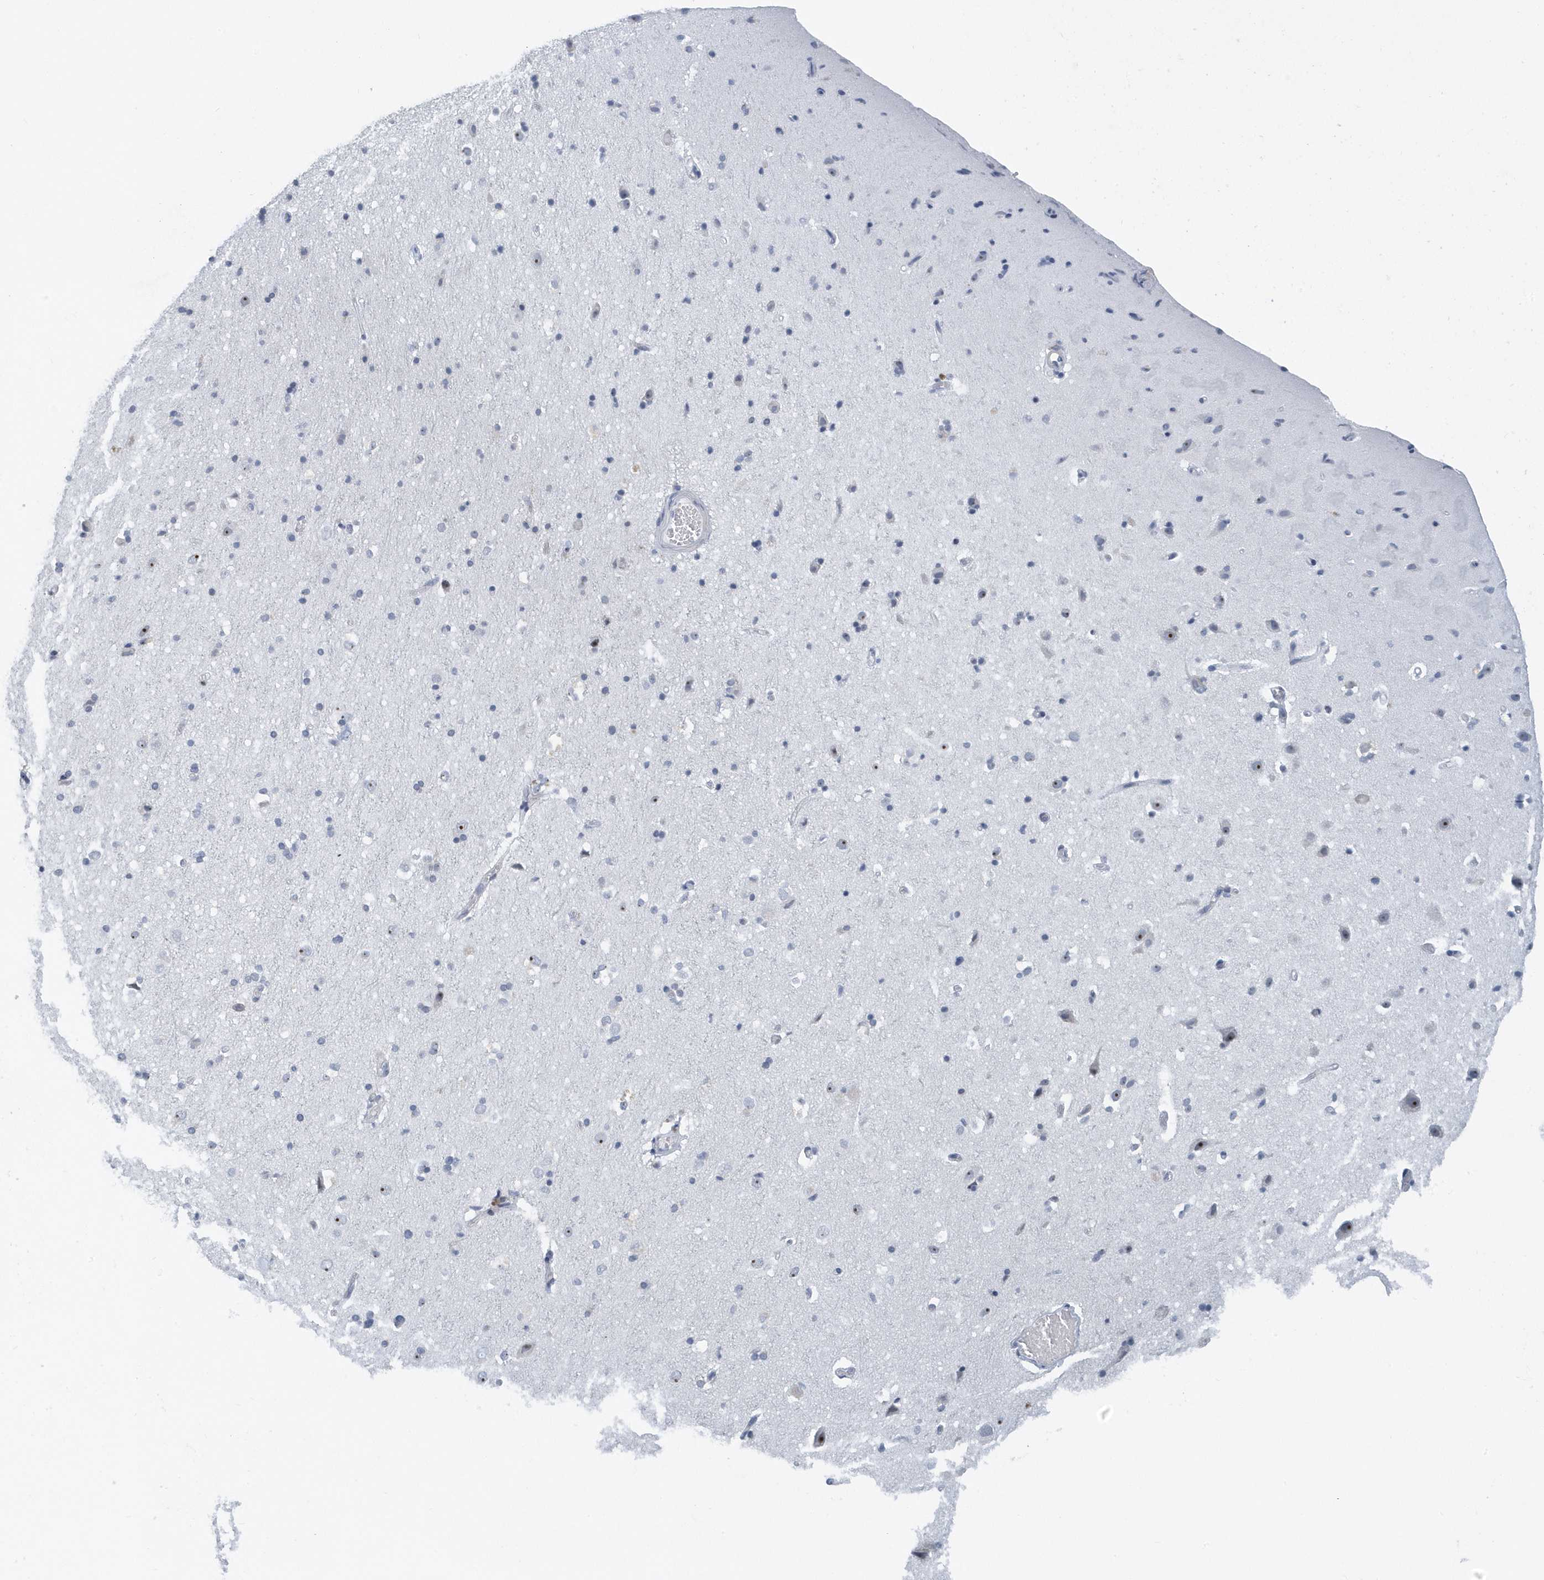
{"staining": {"intensity": "negative", "quantity": "none", "location": "none"}, "tissue": "cerebral cortex", "cell_type": "Endothelial cells", "image_type": "normal", "snomed": [{"axis": "morphology", "description": "Normal tissue, NOS"}, {"axis": "topography", "description": "Cerebral cortex"}], "caption": "This is an IHC micrograph of normal human cerebral cortex. There is no positivity in endothelial cells.", "gene": "RPF2", "patient": {"sex": "male", "age": 34}}